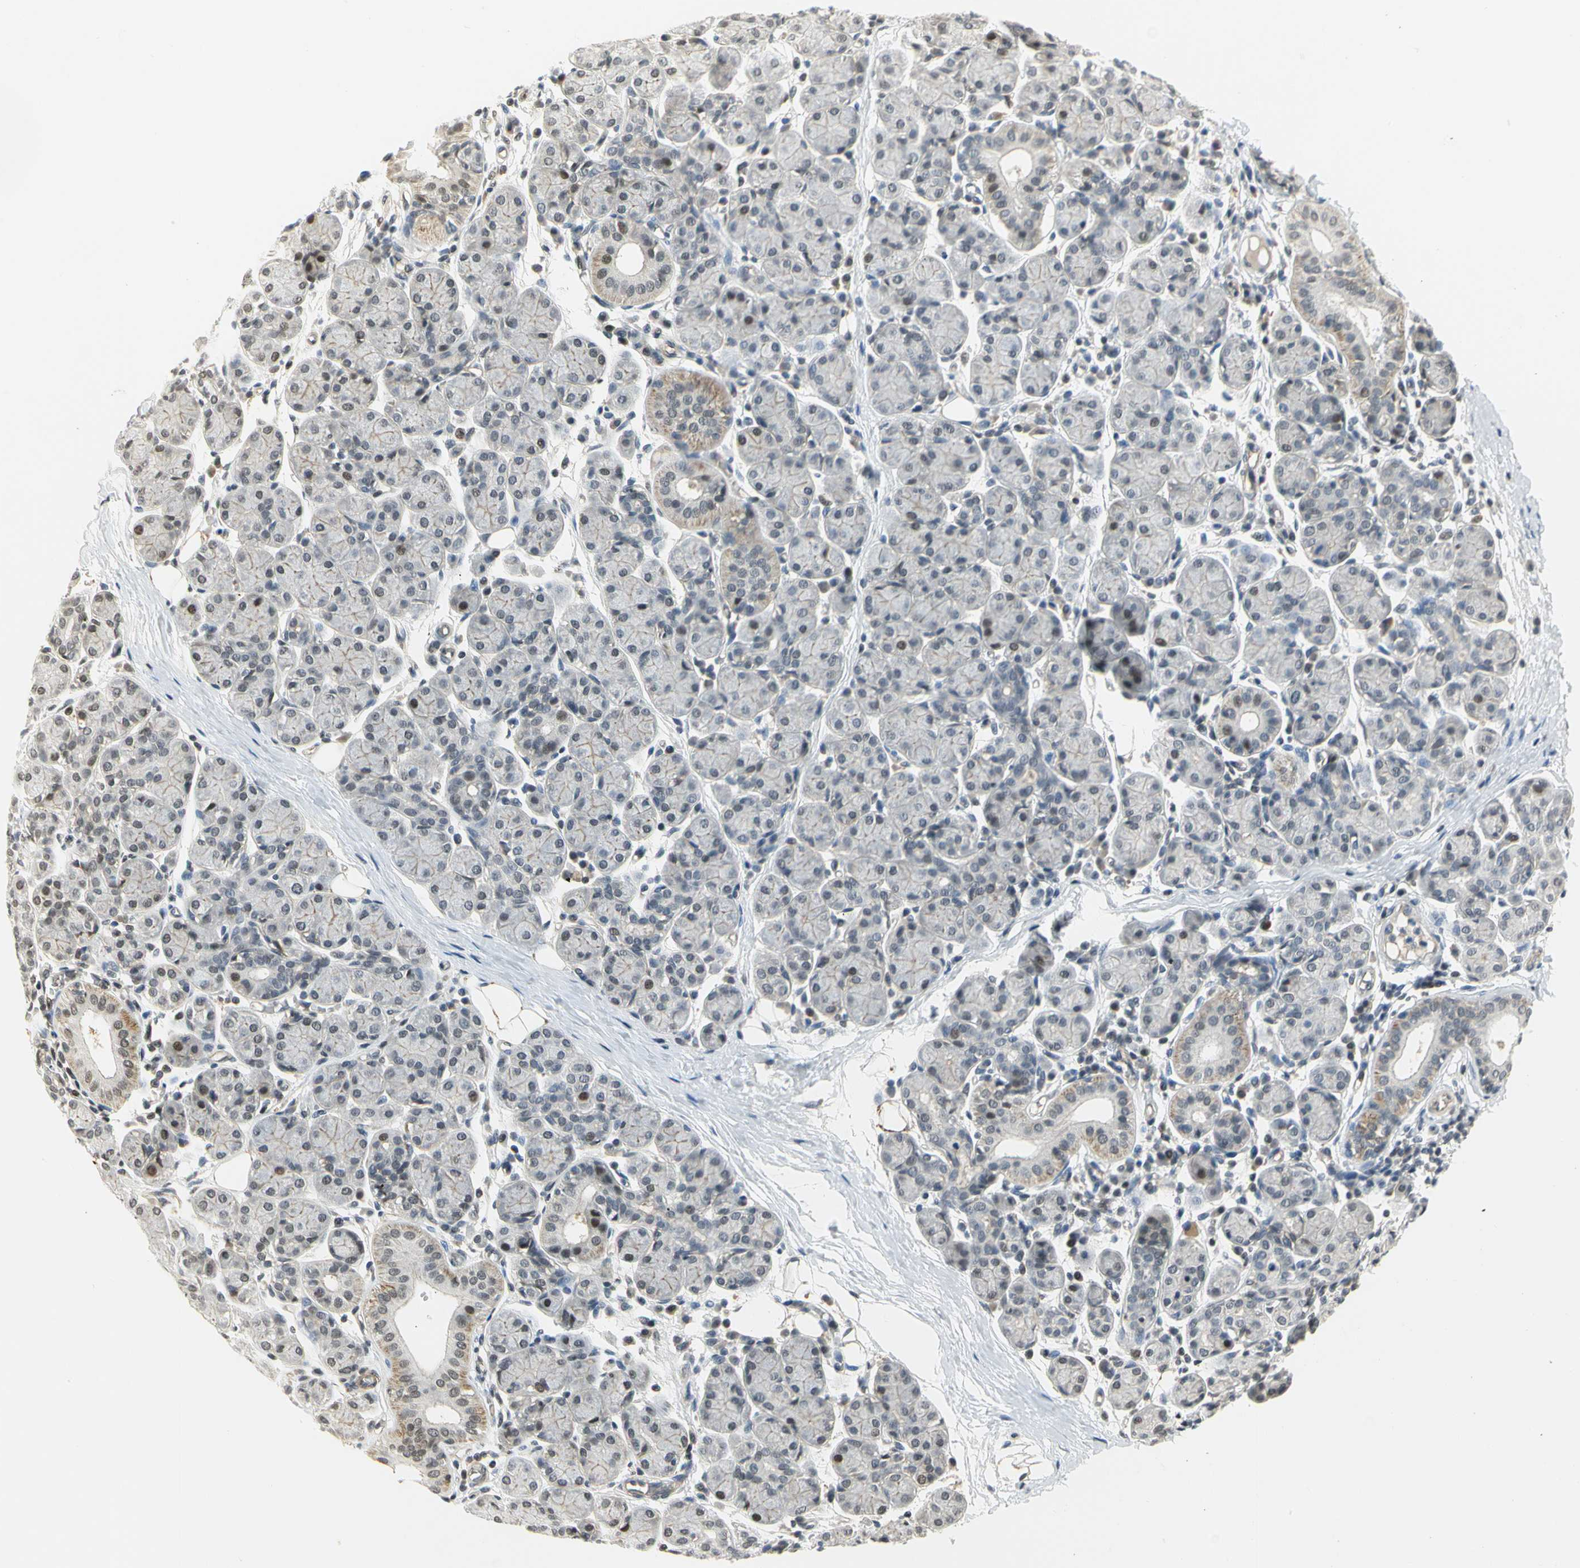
{"staining": {"intensity": "moderate", "quantity": "25%-75%", "location": "cytoplasmic/membranous,nuclear"}, "tissue": "salivary gland", "cell_type": "Glandular cells", "image_type": "normal", "snomed": [{"axis": "morphology", "description": "Normal tissue, NOS"}, {"axis": "morphology", "description": "Inflammation, NOS"}, {"axis": "topography", "description": "Lymph node"}, {"axis": "topography", "description": "Salivary gland"}], "caption": "This image reveals immunohistochemistry staining of normal human salivary gland, with medium moderate cytoplasmic/membranous,nuclear positivity in about 25%-75% of glandular cells.", "gene": "IMPG2", "patient": {"sex": "male", "age": 3}}